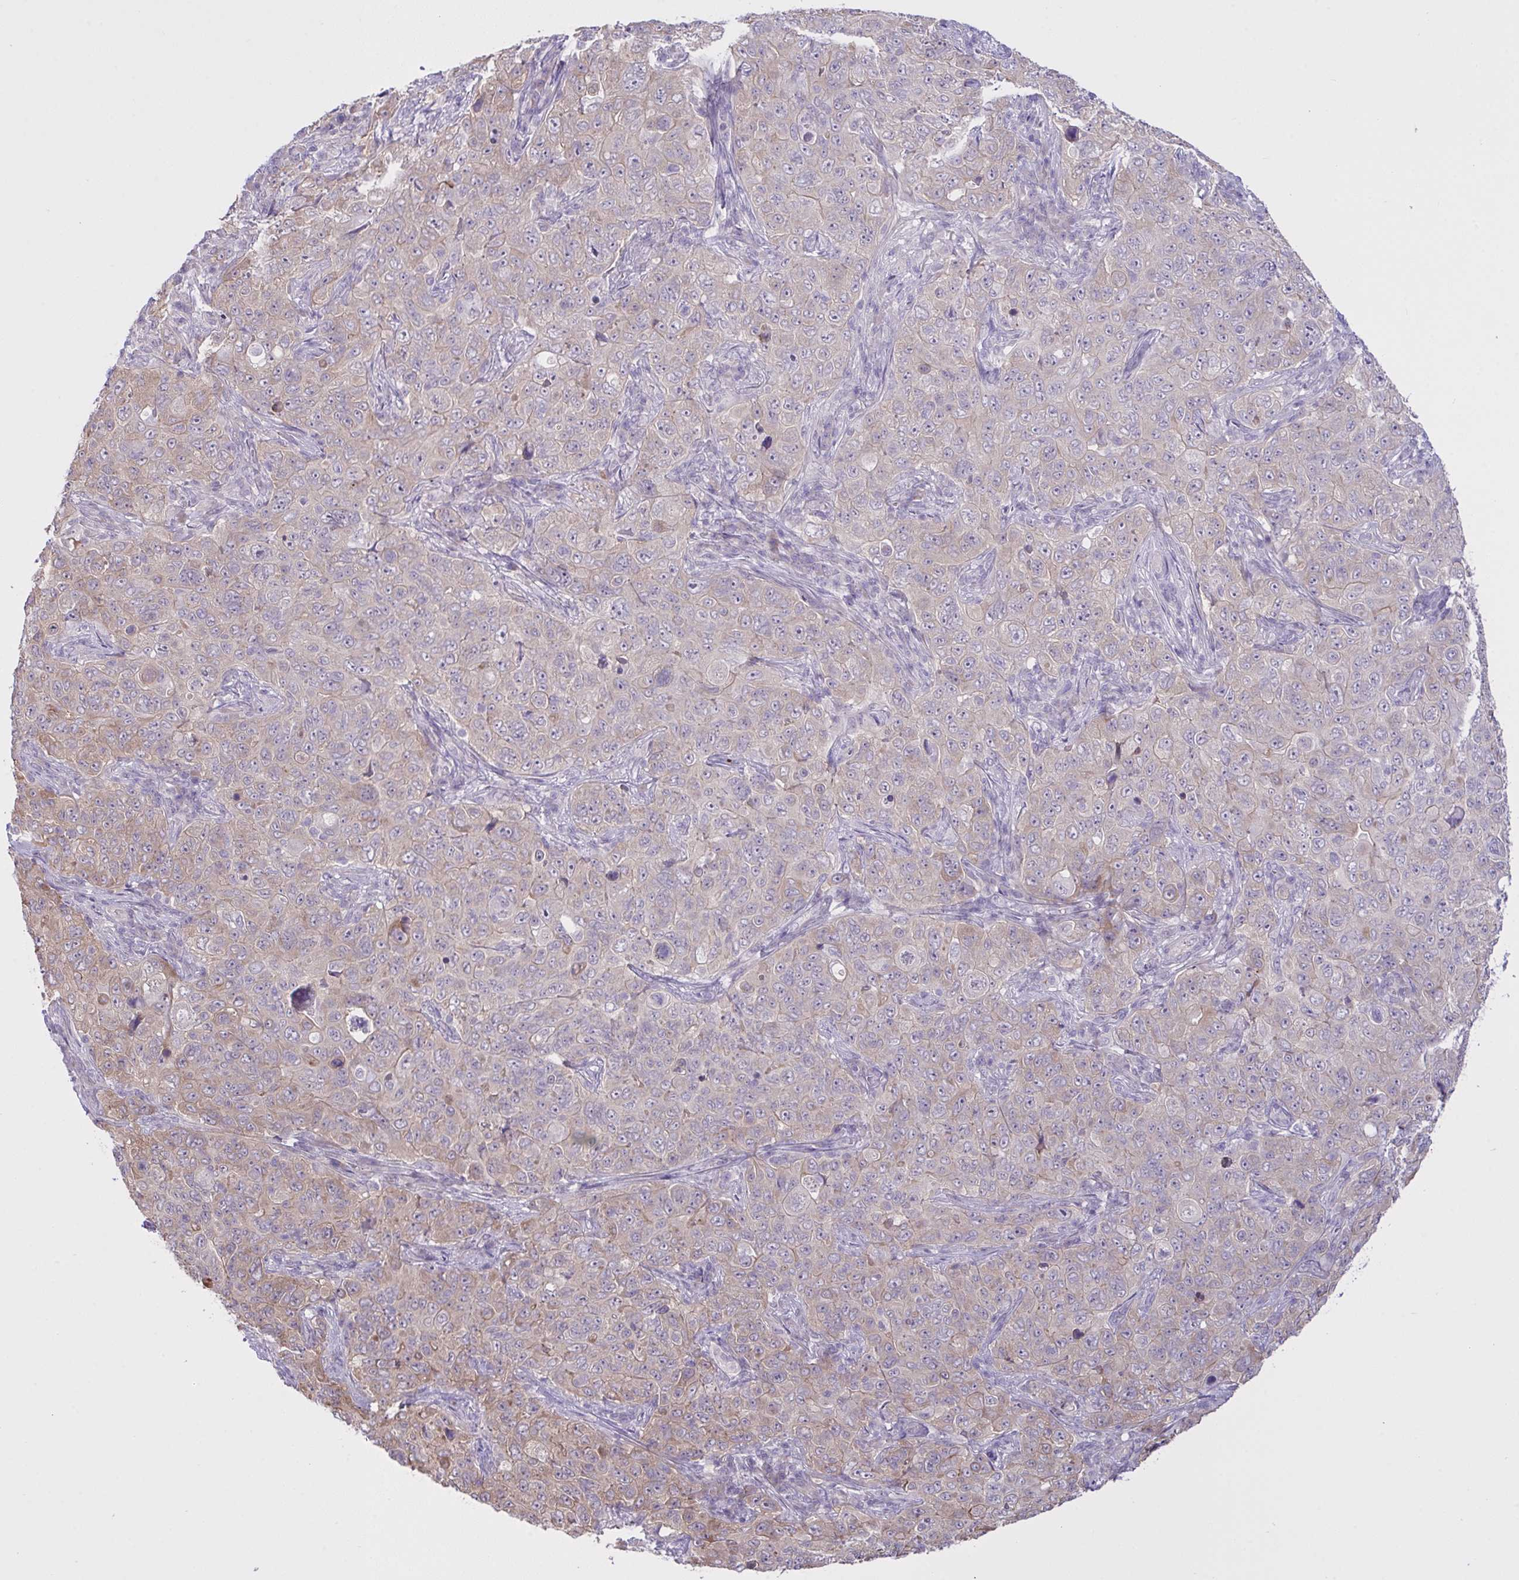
{"staining": {"intensity": "weak", "quantity": "<25%", "location": "cytoplasmic/membranous"}, "tissue": "pancreatic cancer", "cell_type": "Tumor cells", "image_type": "cancer", "snomed": [{"axis": "morphology", "description": "Adenocarcinoma, NOS"}, {"axis": "topography", "description": "Pancreas"}], "caption": "Pancreatic cancer (adenocarcinoma) stained for a protein using immunohistochemistry (IHC) shows no expression tumor cells.", "gene": "SYNPO2L", "patient": {"sex": "male", "age": 68}}